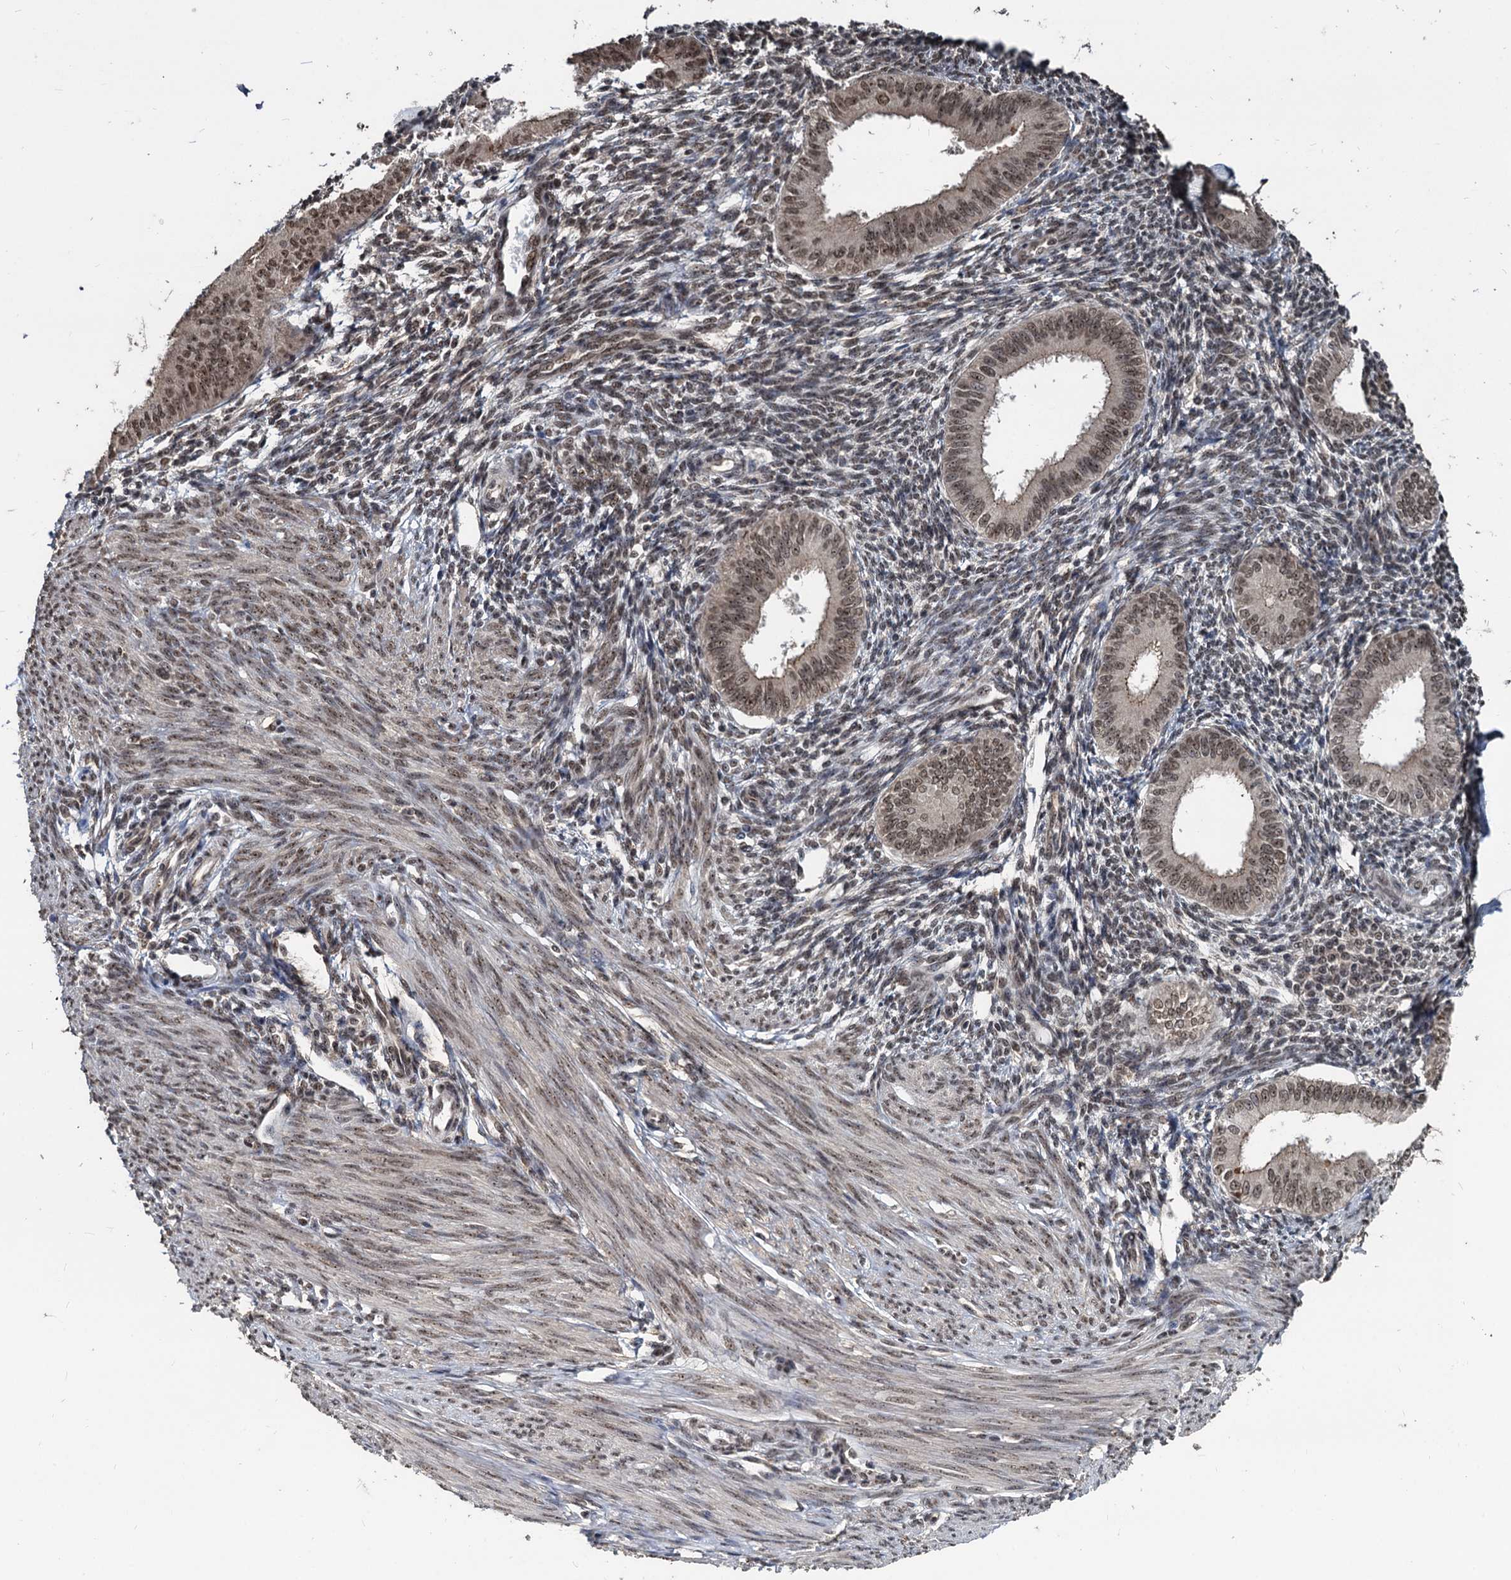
{"staining": {"intensity": "weak", "quantity": ">75%", "location": "nuclear"}, "tissue": "endometrium", "cell_type": "Cells in endometrial stroma", "image_type": "normal", "snomed": [{"axis": "morphology", "description": "Normal tissue, NOS"}, {"axis": "topography", "description": "Uterus"}, {"axis": "topography", "description": "Endometrium"}], "caption": "Weak nuclear protein positivity is appreciated in approximately >75% of cells in endometrial stroma in endometrium.", "gene": "FAM216B", "patient": {"sex": "female", "age": 48}}